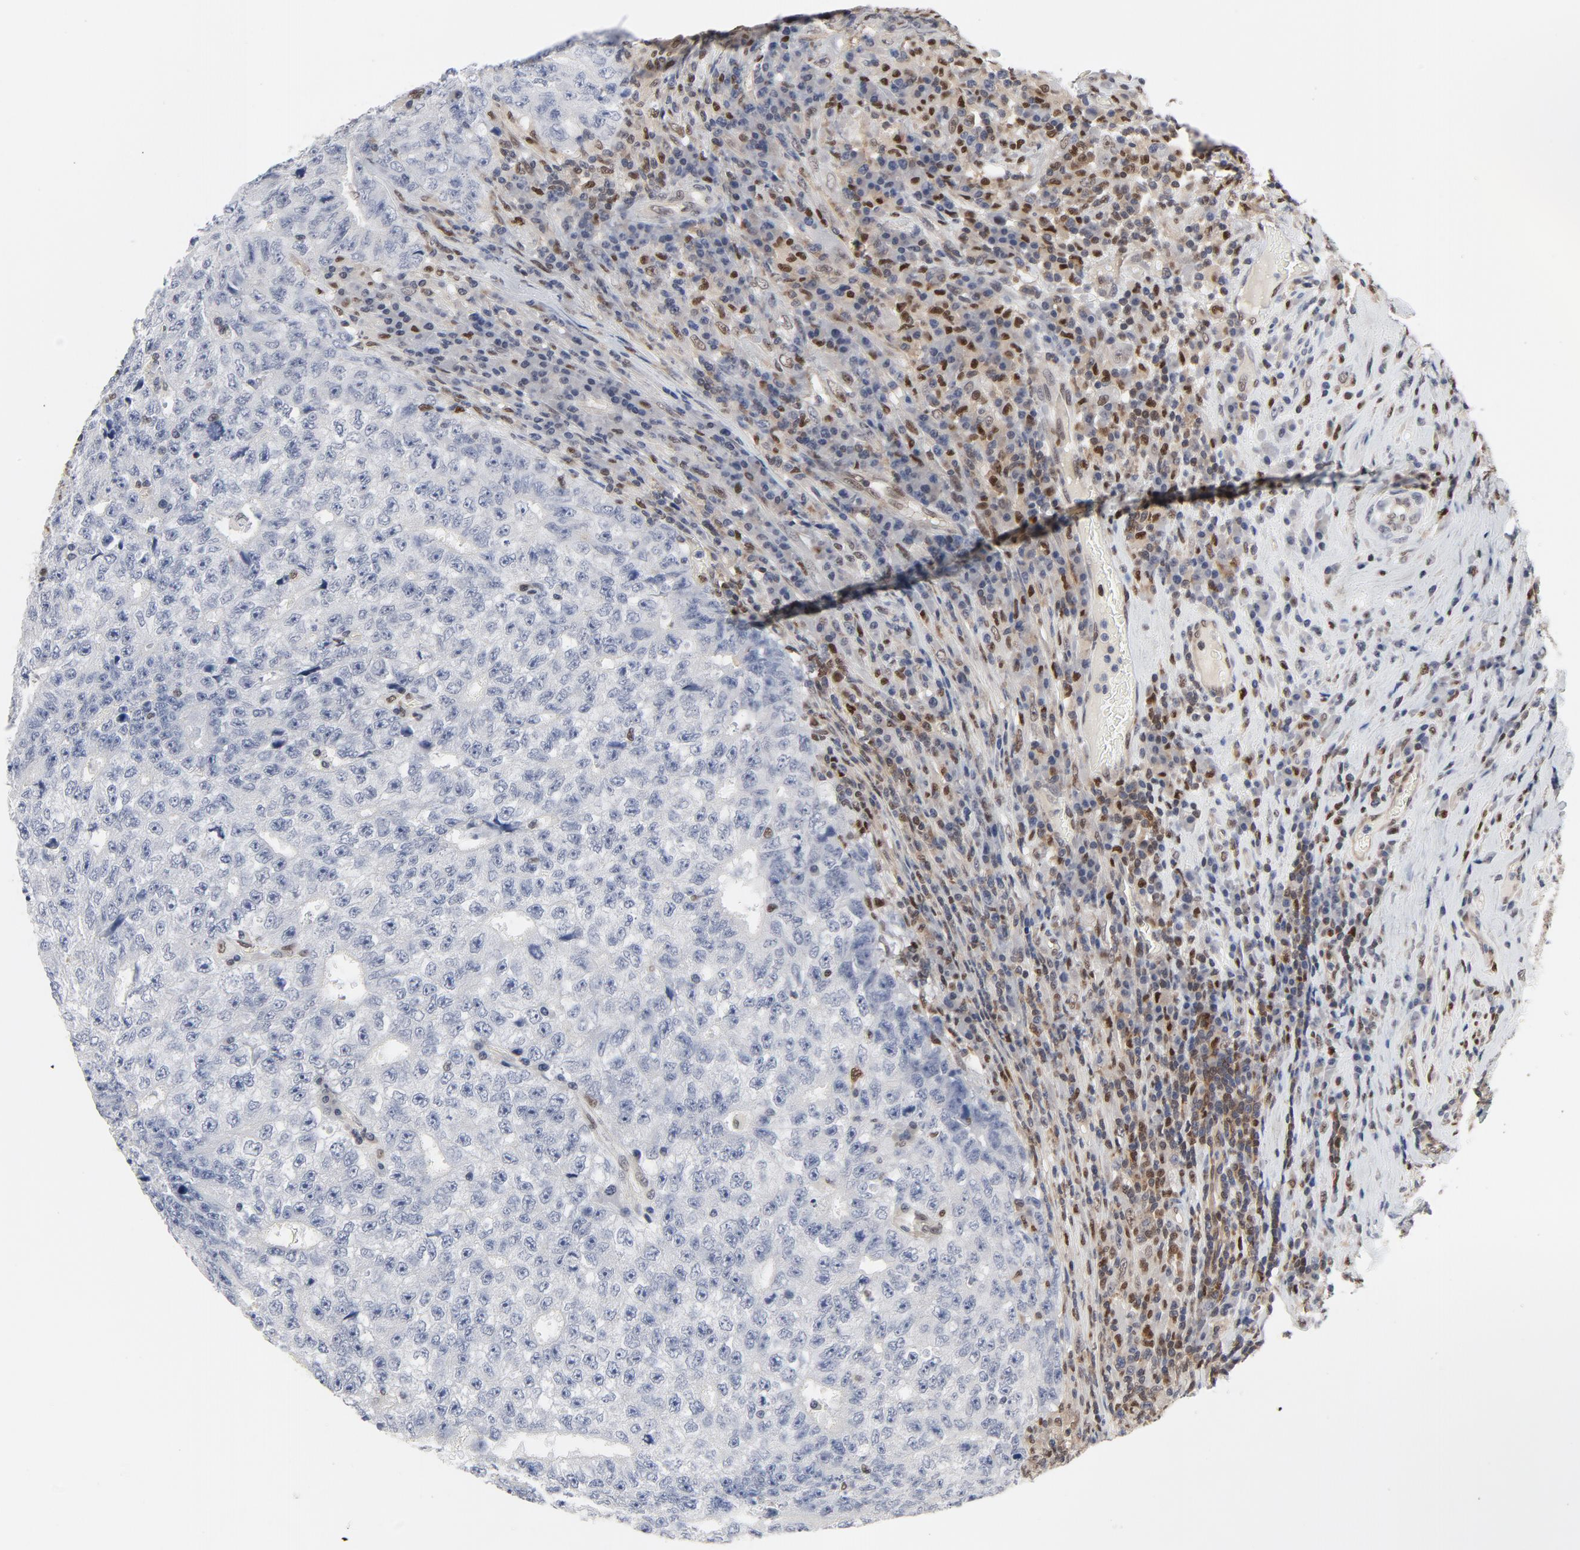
{"staining": {"intensity": "negative", "quantity": "none", "location": "none"}, "tissue": "testis cancer", "cell_type": "Tumor cells", "image_type": "cancer", "snomed": [{"axis": "morphology", "description": "Necrosis, NOS"}, {"axis": "morphology", "description": "Carcinoma, Embryonal, NOS"}, {"axis": "topography", "description": "Testis"}], "caption": "Immunohistochemistry image of embryonal carcinoma (testis) stained for a protein (brown), which shows no expression in tumor cells. The staining was performed using DAB to visualize the protein expression in brown, while the nuclei were stained in blue with hematoxylin (Magnification: 20x).", "gene": "NFKB1", "patient": {"sex": "male", "age": 19}}